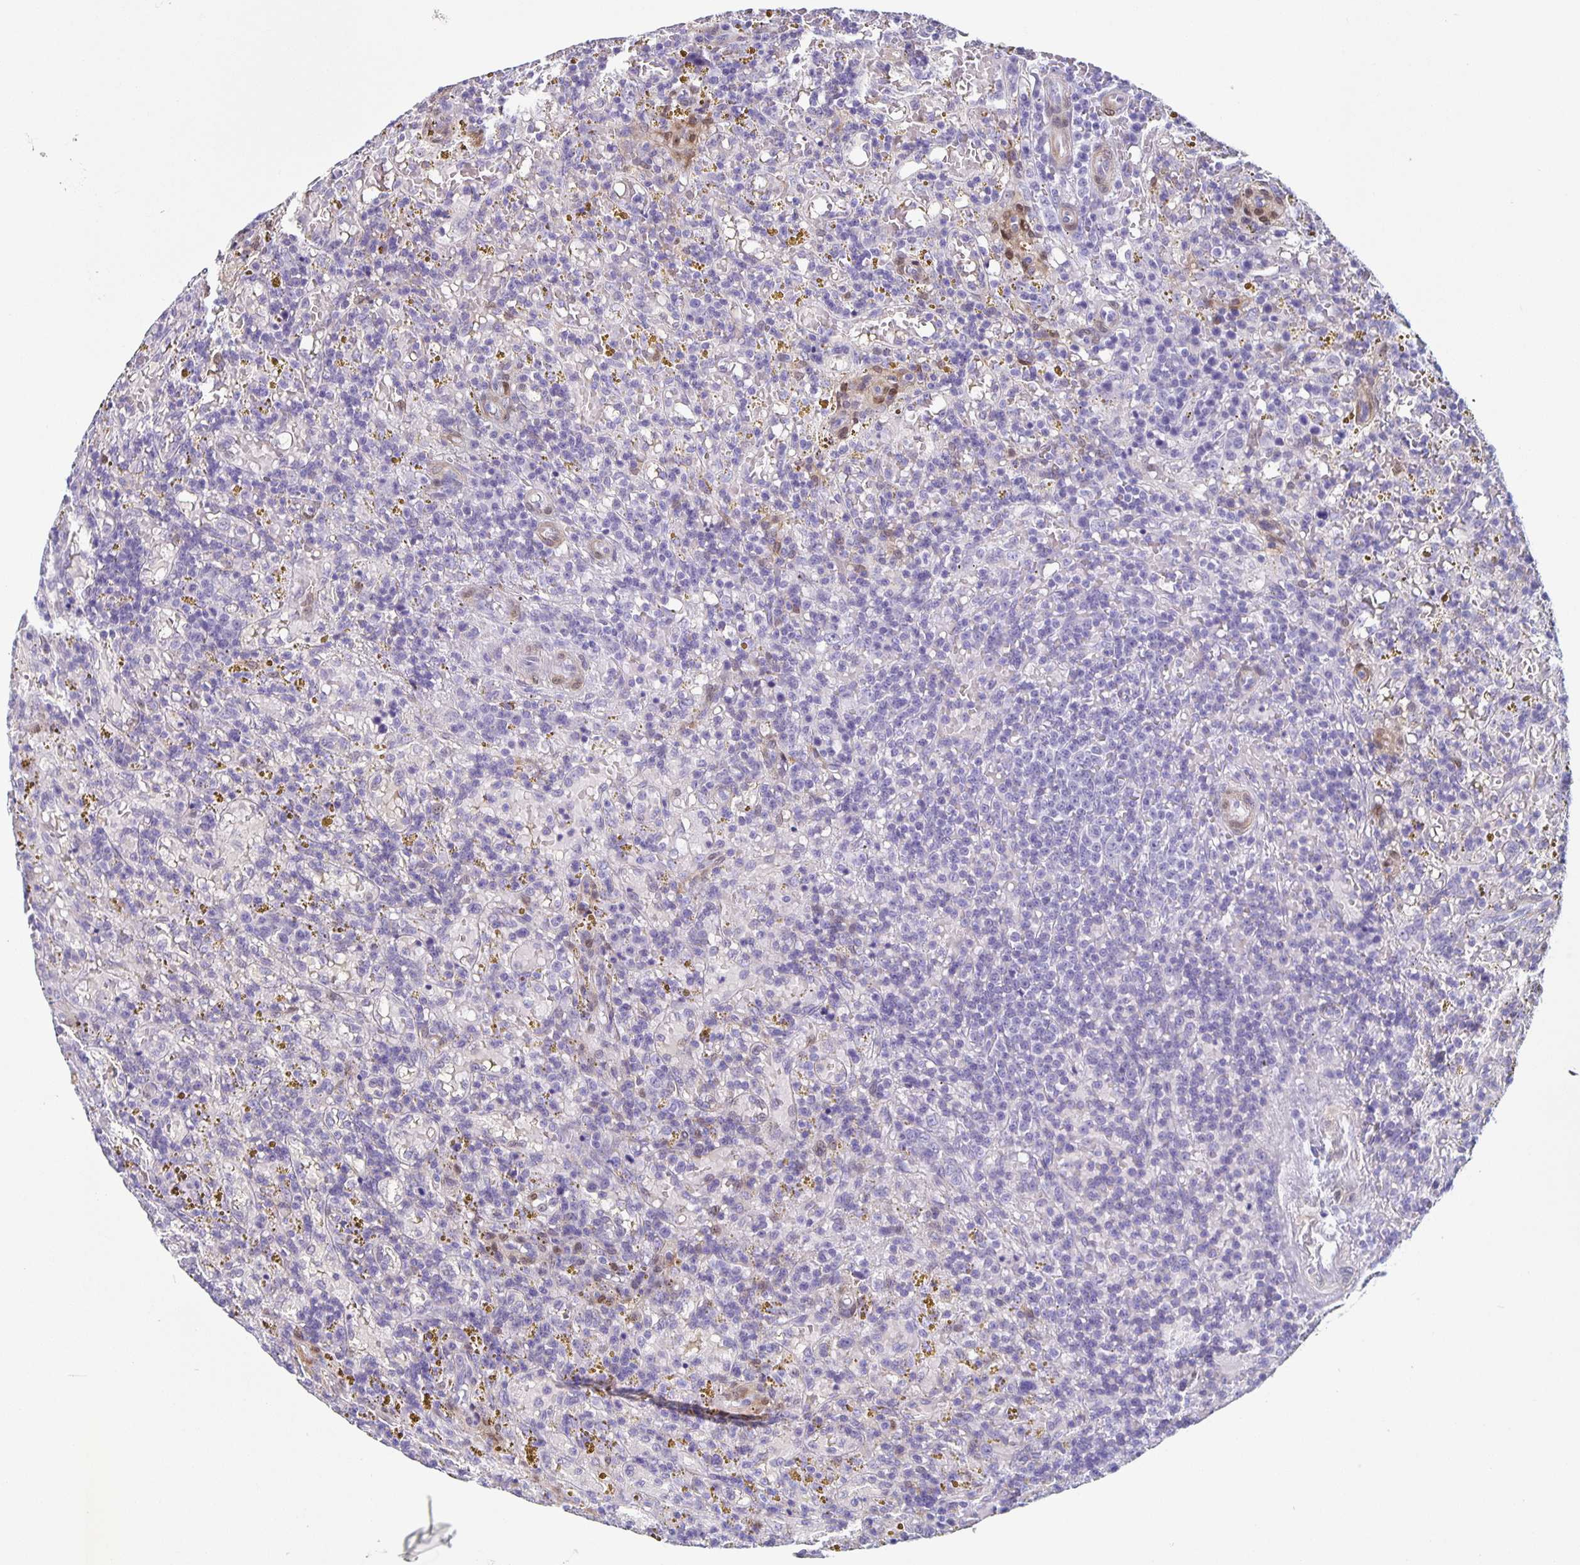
{"staining": {"intensity": "negative", "quantity": "none", "location": "none"}, "tissue": "lymphoma", "cell_type": "Tumor cells", "image_type": "cancer", "snomed": [{"axis": "morphology", "description": "Malignant lymphoma, non-Hodgkin's type, Low grade"}, {"axis": "topography", "description": "Spleen"}], "caption": "This is an IHC histopathology image of lymphoma. There is no positivity in tumor cells.", "gene": "TPPP", "patient": {"sex": "female", "age": 65}}